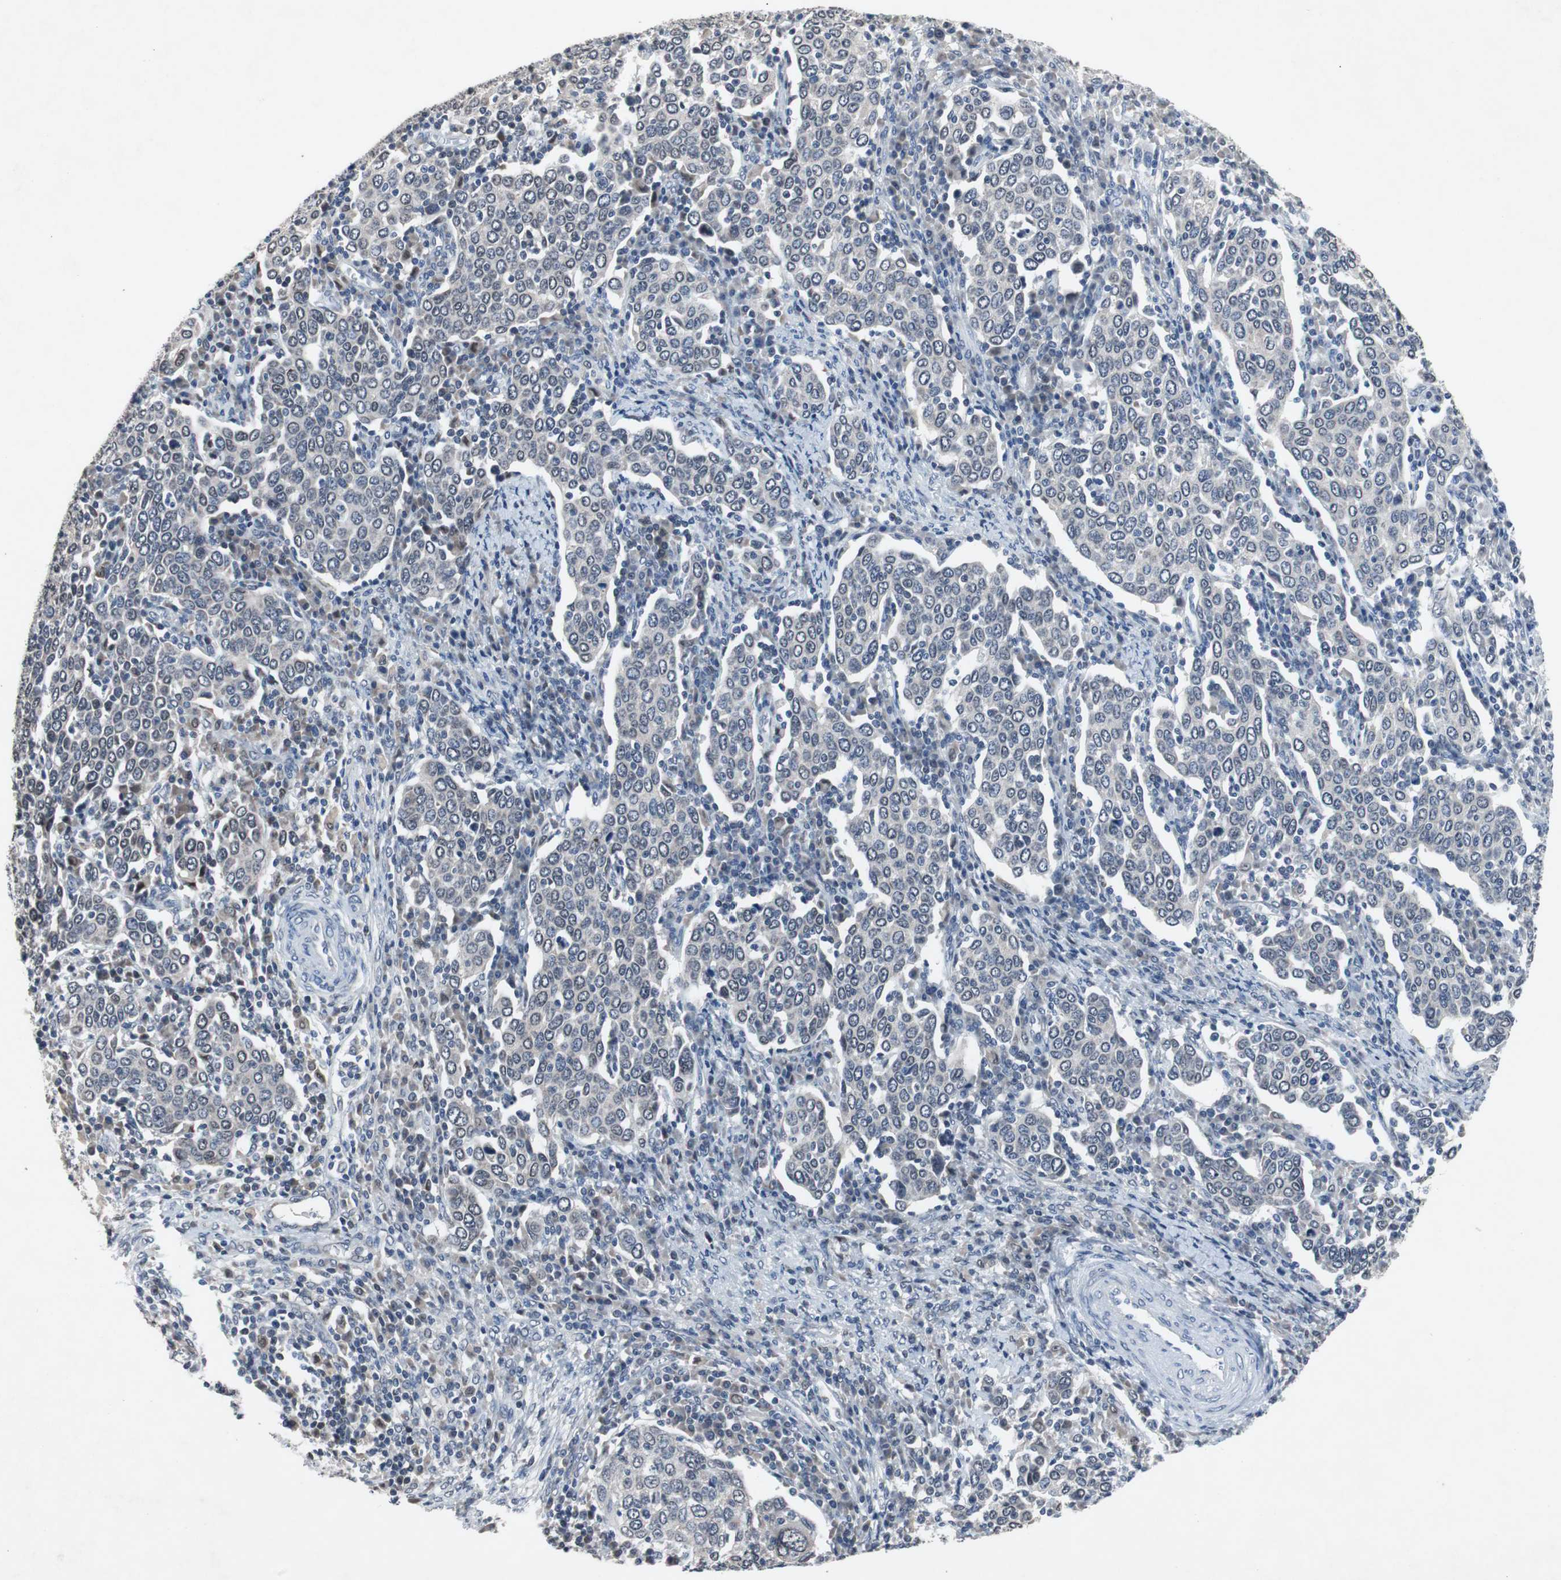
{"staining": {"intensity": "negative", "quantity": "none", "location": "none"}, "tissue": "cervical cancer", "cell_type": "Tumor cells", "image_type": "cancer", "snomed": [{"axis": "morphology", "description": "Squamous cell carcinoma, NOS"}, {"axis": "topography", "description": "Cervix"}], "caption": "Human squamous cell carcinoma (cervical) stained for a protein using IHC reveals no staining in tumor cells.", "gene": "RBM47", "patient": {"sex": "female", "age": 40}}